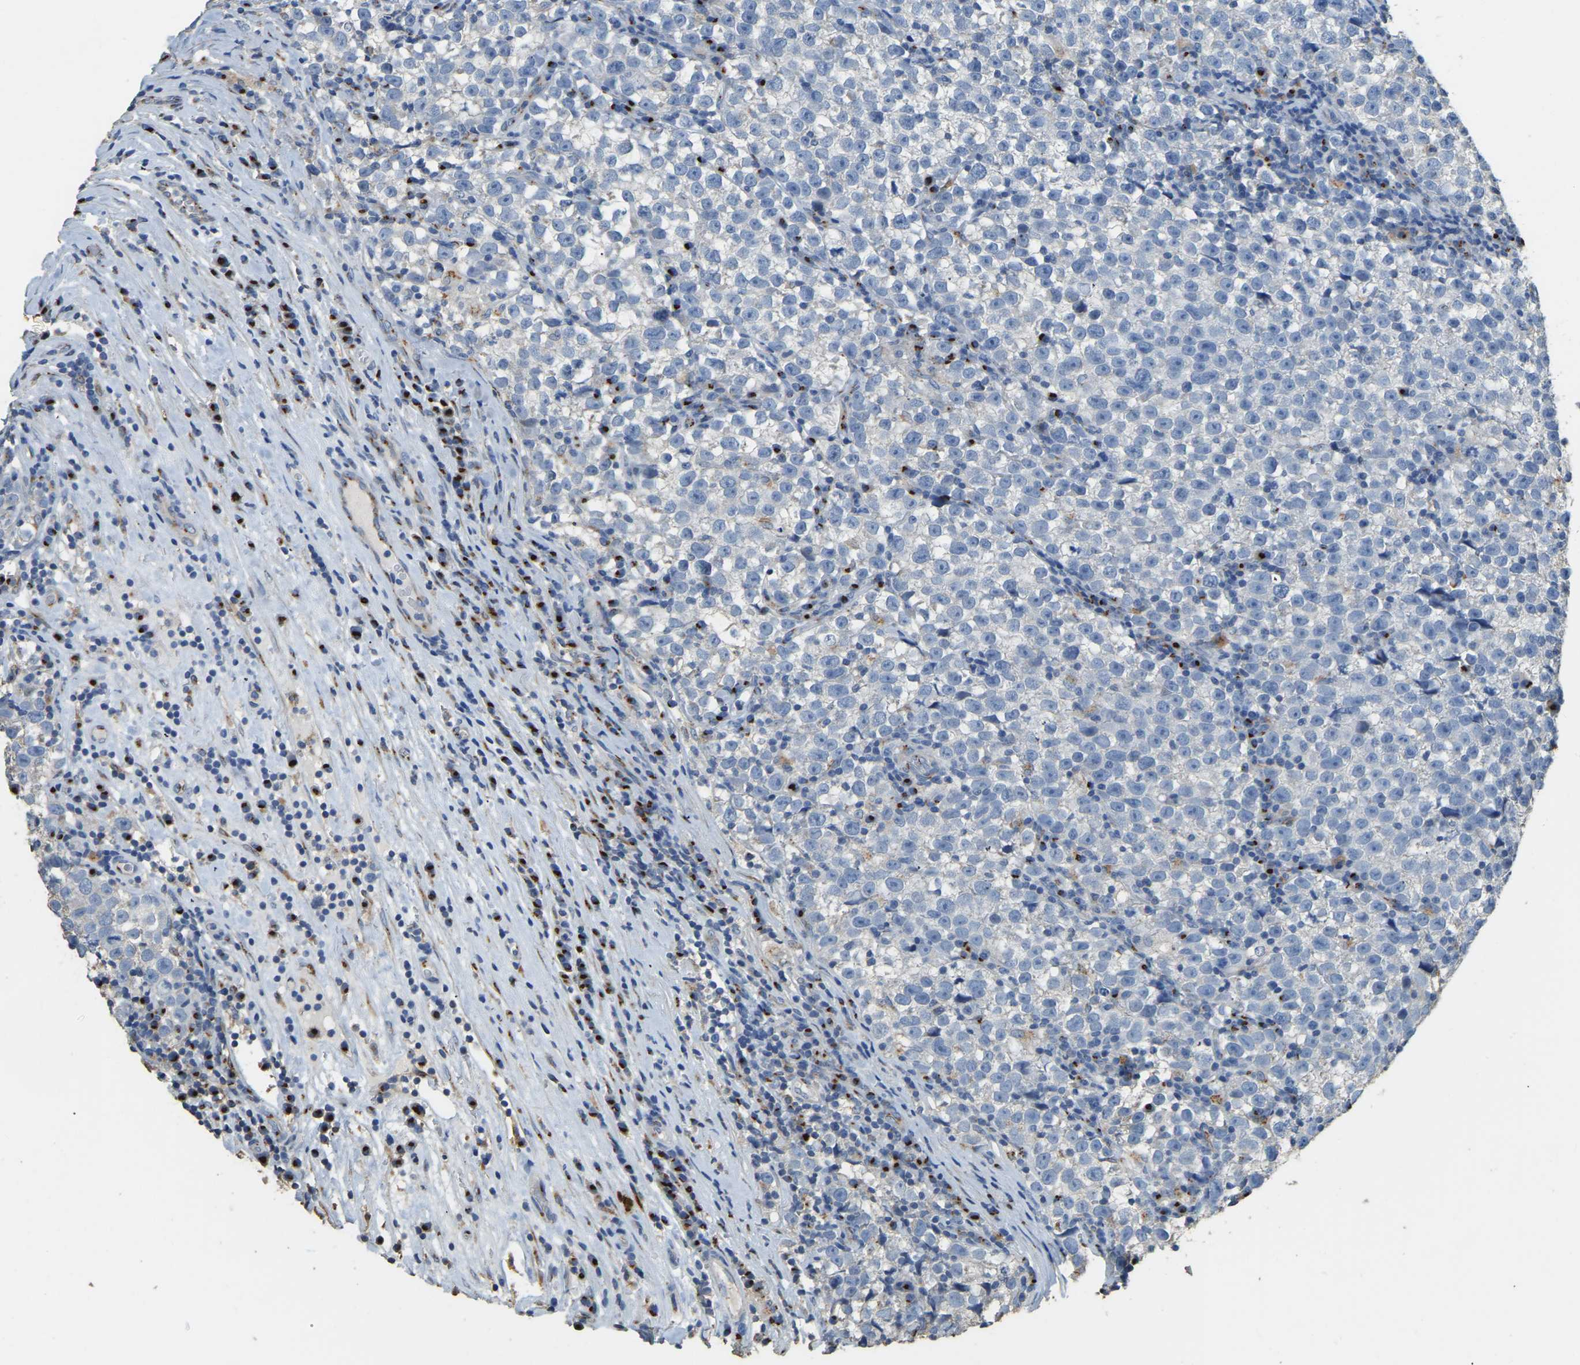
{"staining": {"intensity": "negative", "quantity": "none", "location": "none"}, "tissue": "testis cancer", "cell_type": "Tumor cells", "image_type": "cancer", "snomed": [{"axis": "morphology", "description": "Normal tissue, NOS"}, {"axis": "morphology", "description": "Seminoma, NOS"}, {"axis": "topography", "description": "Testis"}], "caption": "DAB (3,3'-diaminobenzidine) immunohistochemical staining of human testis cancer demonstrates no significant staining in tumor cells.", "gene": "FAM174A", "patient": {"sex": "male", "age": 43}}